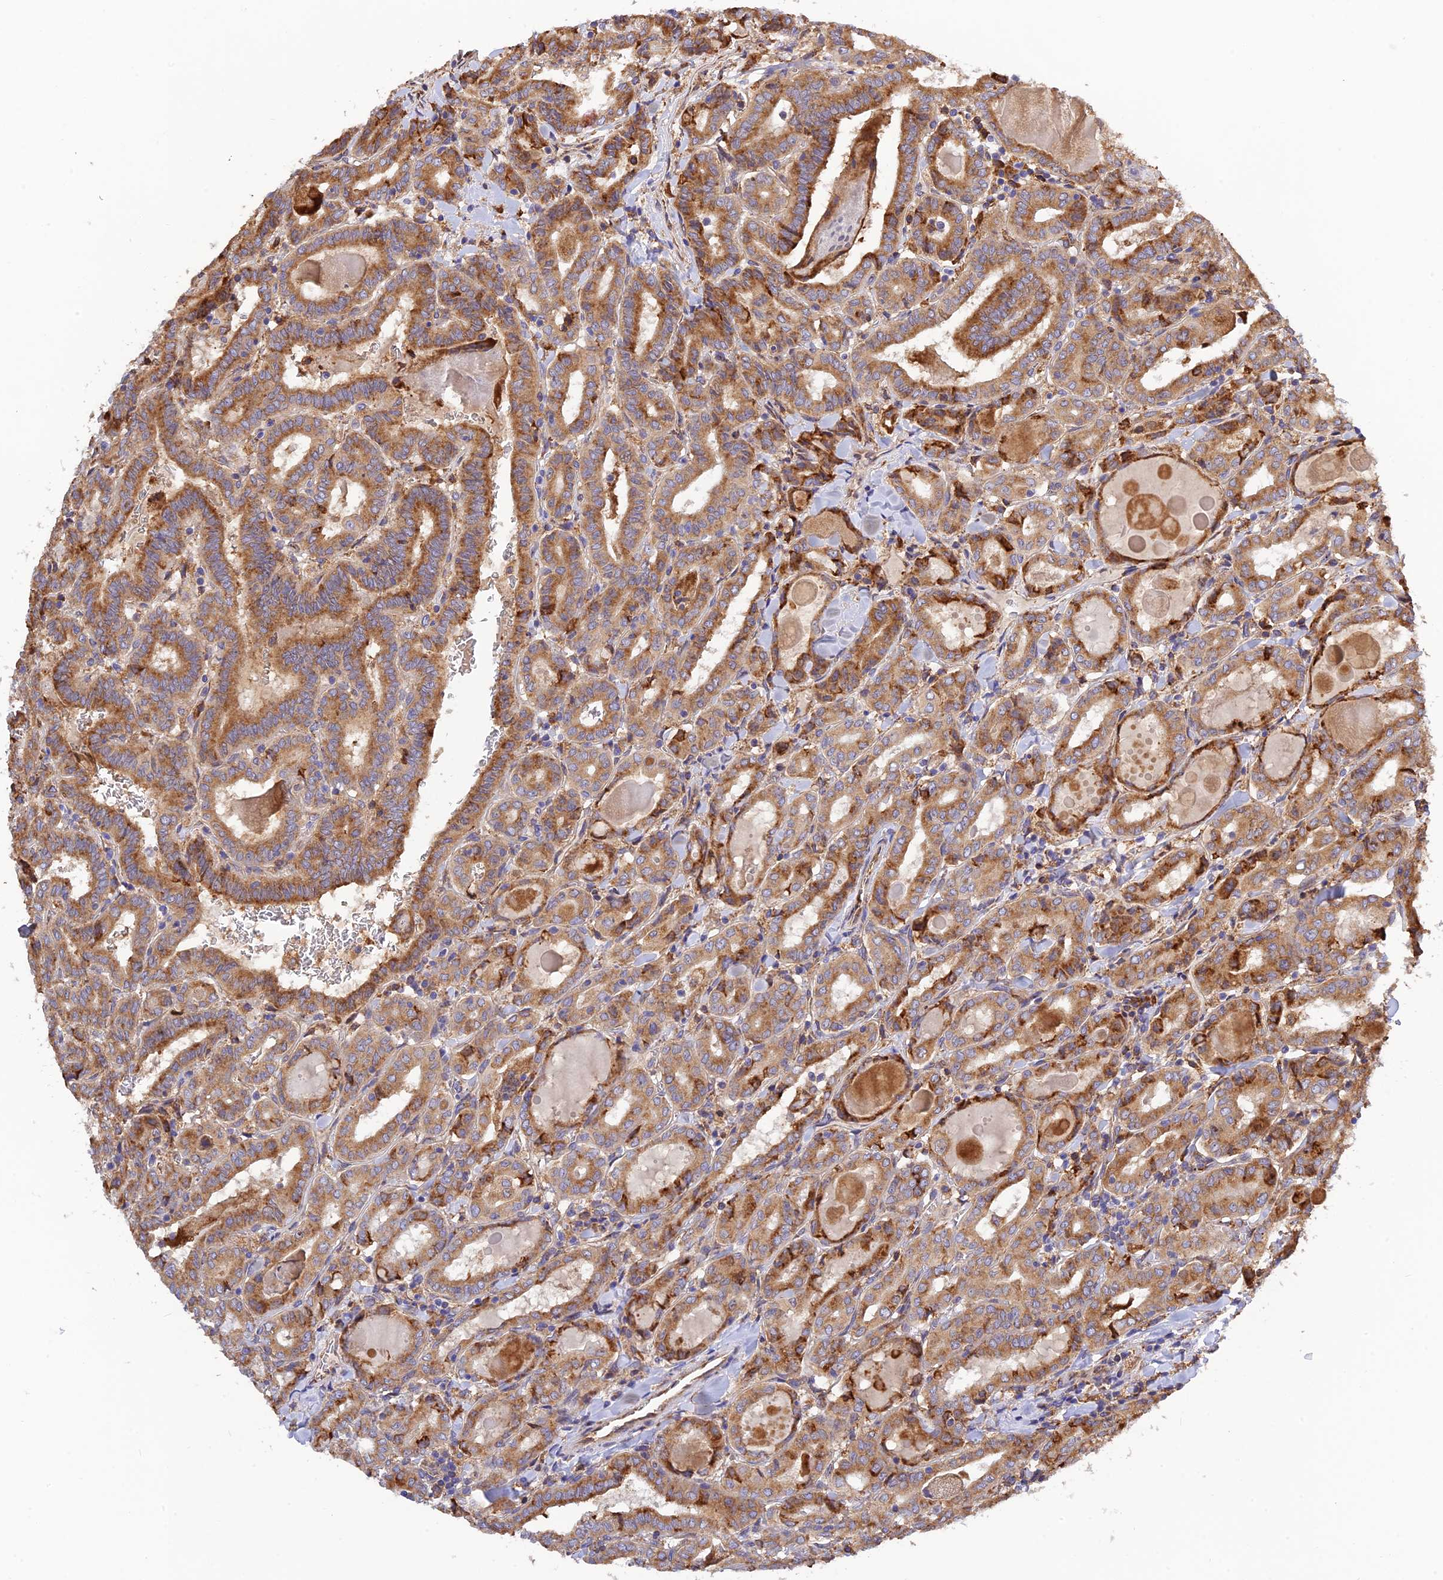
{"staining": {"intensity": "moderate", "quantity": ">75%", "location": "cytoplasmic/membranous"}, "tissue": "thyroid cancer", "cell_type": "Tumor cells", "image_type": "cancer", "snomed": [{"axis": "morphology", "description": "Papillary adenocarcinoma, NOS"}, {"axis": "topography", "description": "Thyroid gland"}], "caption": "High-power microscopy captured an immunohistochemistry image of thyroid cancer, revealing moderate cytoplasmic/membranous staining in approximately >75% of tumor cells.", "gene": "RPL5", "patient": {"sex": "female", "age": 72}}